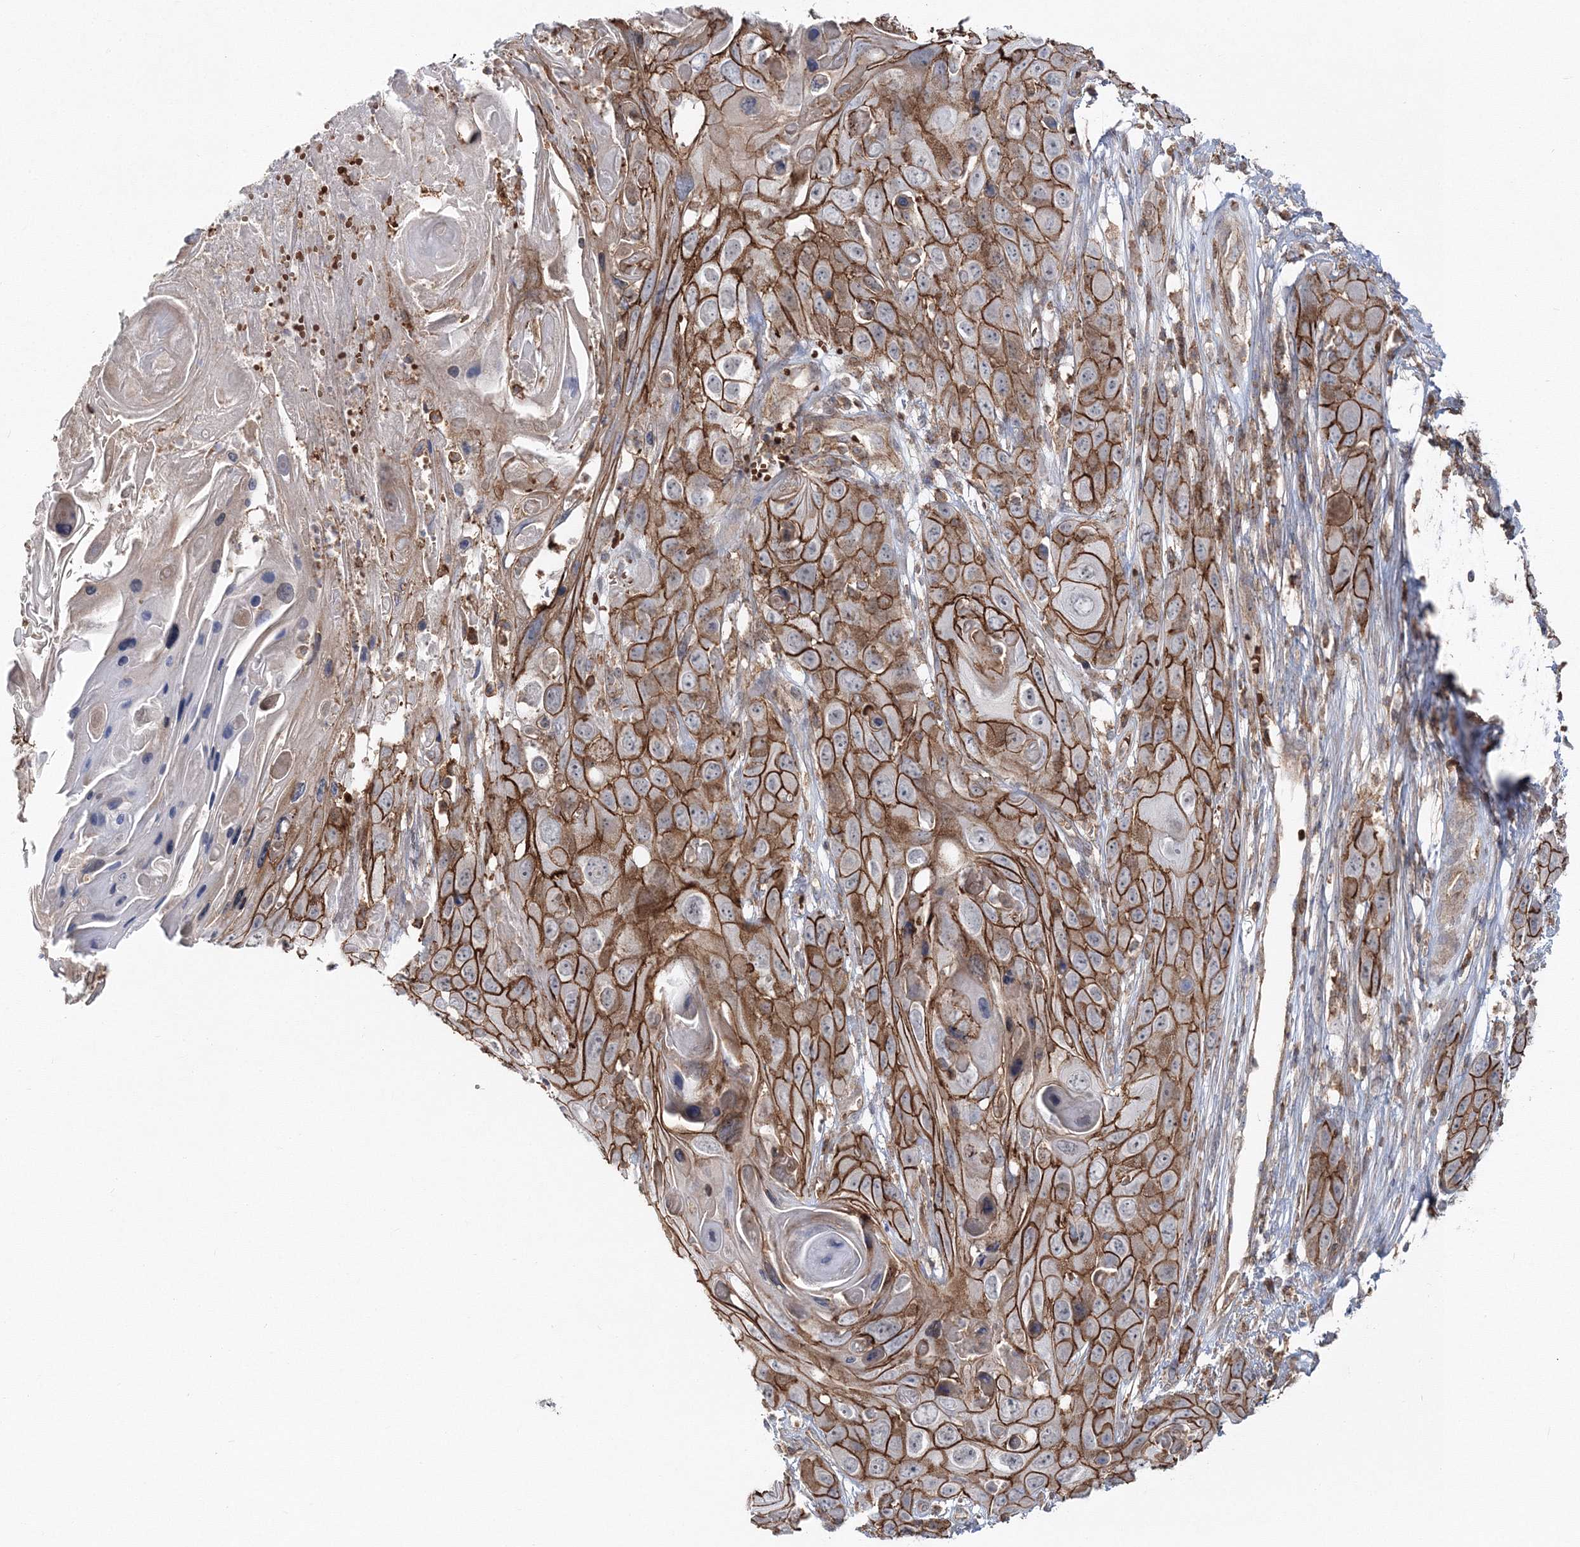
{"staining": {"intensity": "moderate", "quantity": ">75%", "location": "cytoplasmic/membranous"}, "tissue": "skin cancer", "cell_type": "Tumor cells", "image_type": "cancer", "snomed": [{"axis": "morphology", "description": "Squamous cell carcinoma, NOS"}, {"axis": "topography", "description": "Skin"}], "caption": "Protein staining of squamous cell carcinoma (skin) tissue exhibits moderate cytoplasmic/membranous positivity in about >75% of tumor cells.", "gene": "PCBD2", "patient": {"sex": "male", "age": 55}}